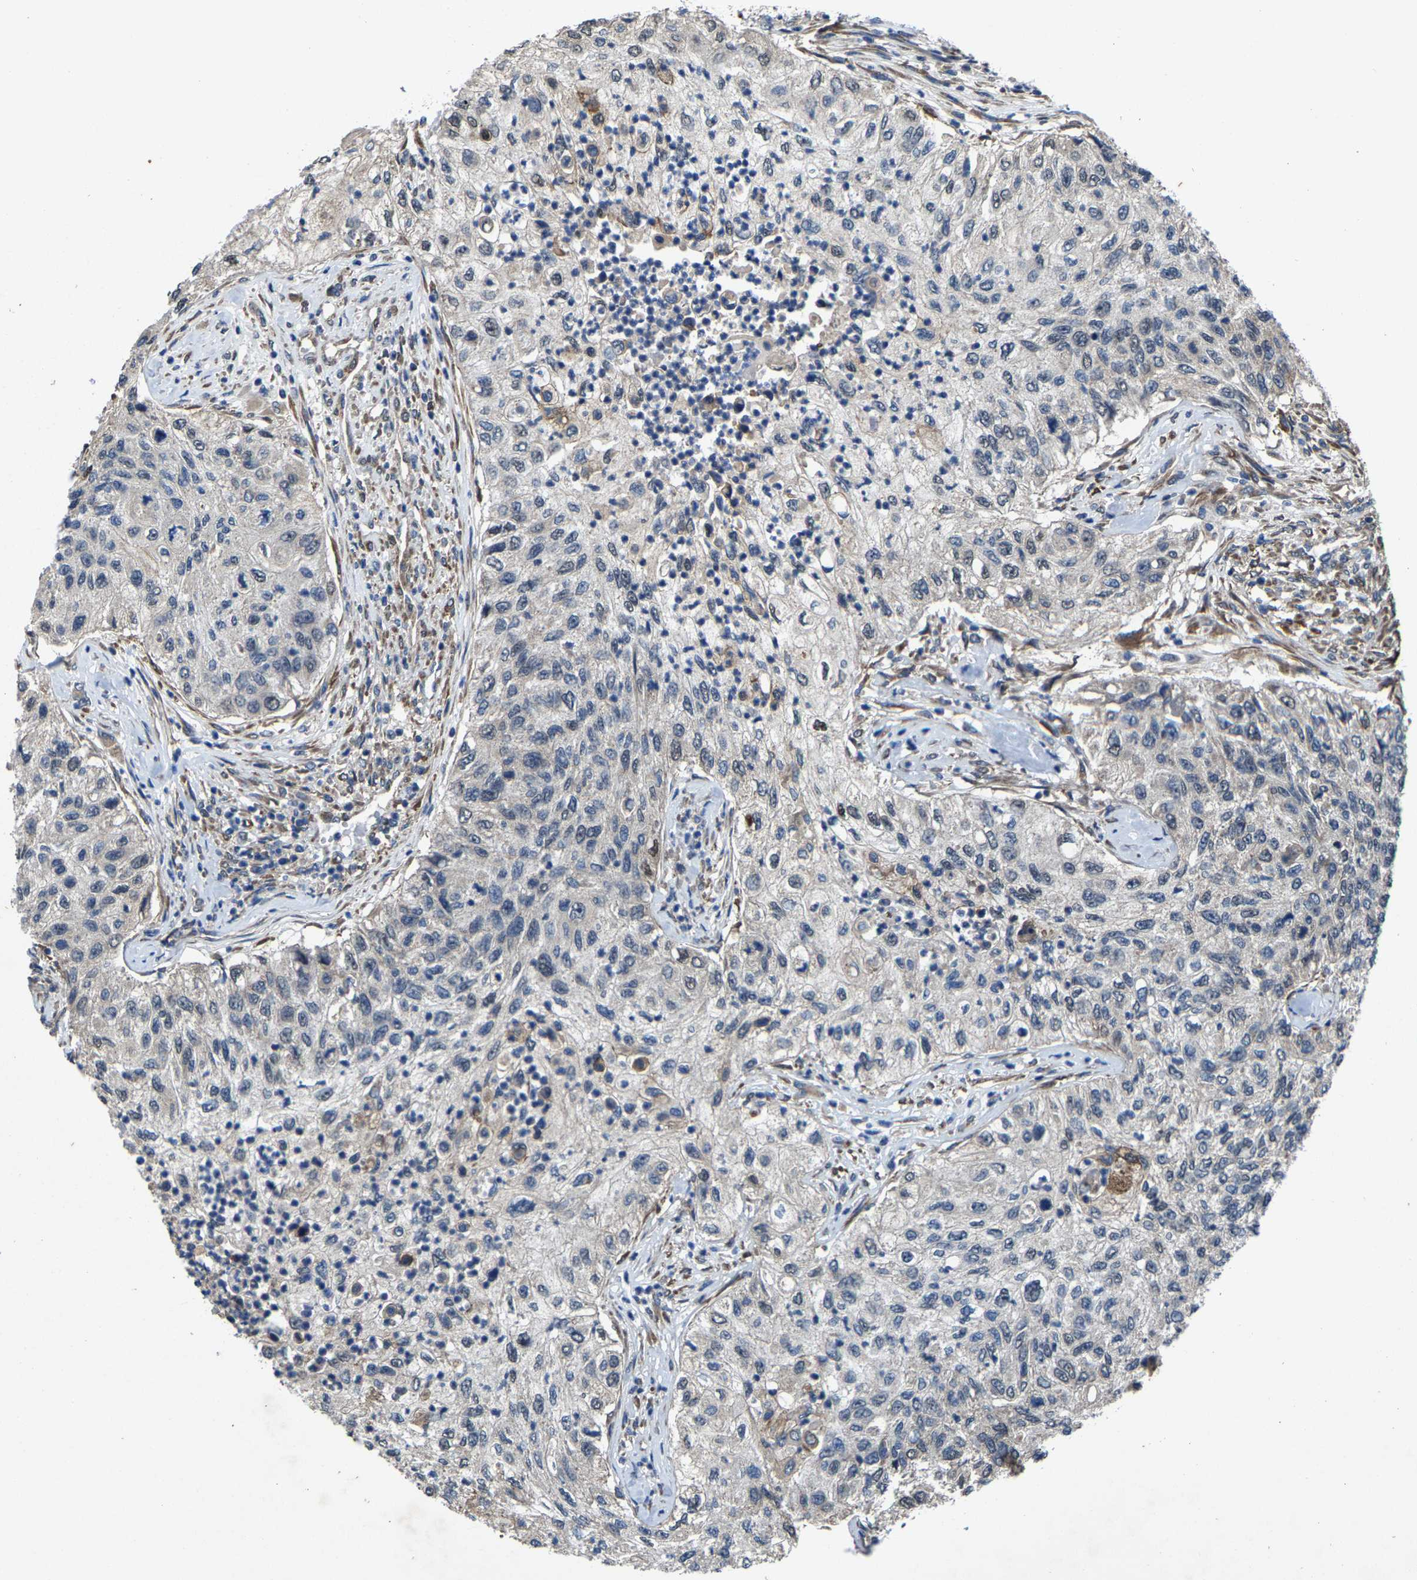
{"staining": {"intensity": "weak", "quantity": "<25%", "location": "cytoplasmic/membranous"}, "tissue": "urothelial cancer", "cell_type": "Tumor cells", "image_type": "cancer", "snomed": [{"axis": "morphology", "description": "Urothelial carcinoma, High grade"}, {"axis": "topography", "description": "Urinary bladder"}], "caption": "An immunohistochemistry (IHC) micrograph of urothelial cancer is shown. There is no staining in tumor cells of urothelial cancer. (Stains: DAB immunohistochemistry (IHC) with hematoxylin counter stain, Microscopy: brightfield microscopy at high magnification).", "gene": "PDP1", "patient": {"sex": "female", "age": 60}}